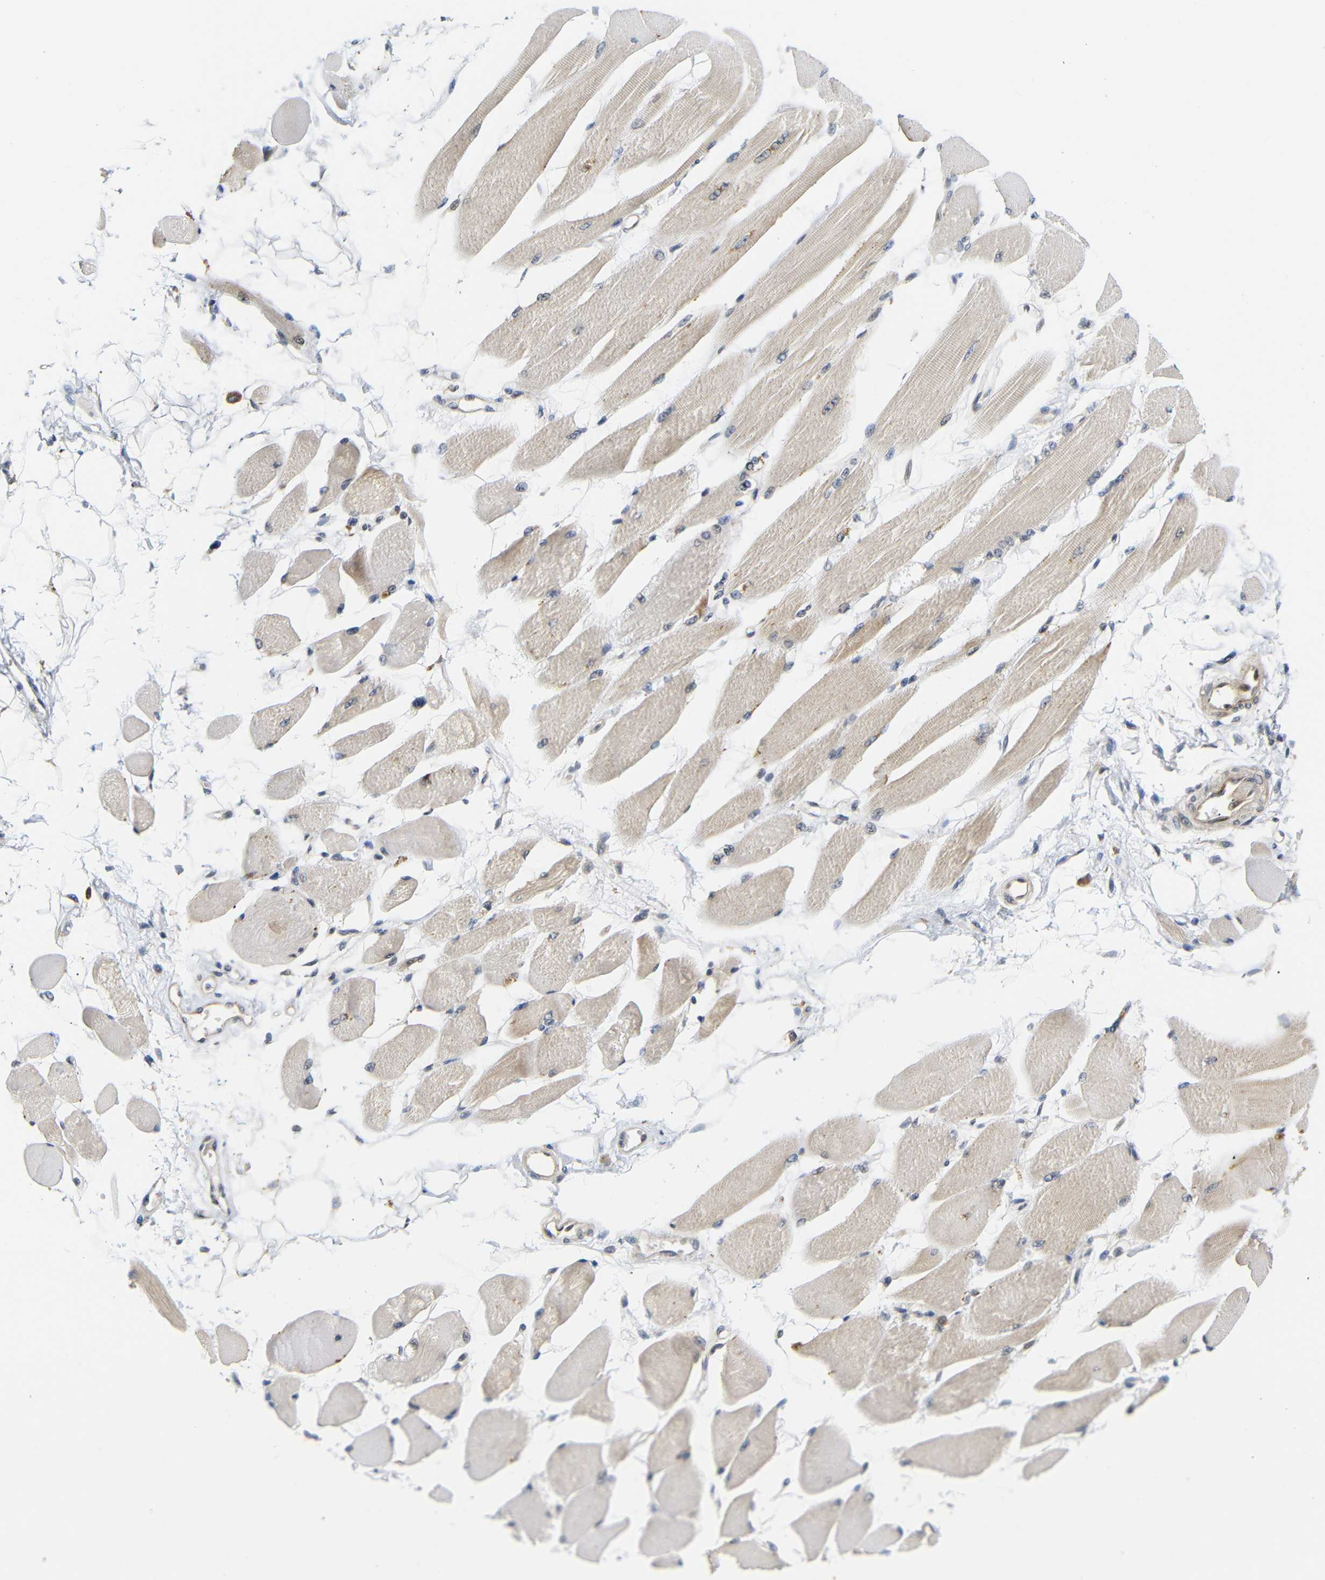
{"staining": {"intensity": "moderate", "quantity": ">75%", "location": "cytoplasmic/membranous"}, "tissue": "skeletal muscle", "cell_type": "Myocytes", "image_type": "normal", "snomed": [{"axis": "morphology", "description": "Normal tissue, NOS"}, {"axis": "topography", "description": "Skeletal muscle"}, {"axis": "topography", "description": "Peripheral nerve tissue"}], "caption": "DAB (3,3'-diaminobenzidine) immunohistochemical staining of normal skeletal muscle reveals moderate cytoplasmic/membranous protein staining in approximately >75% of myocytes.", "gene": "GJA5", "patient": {"sex": "female", "age": 84}}